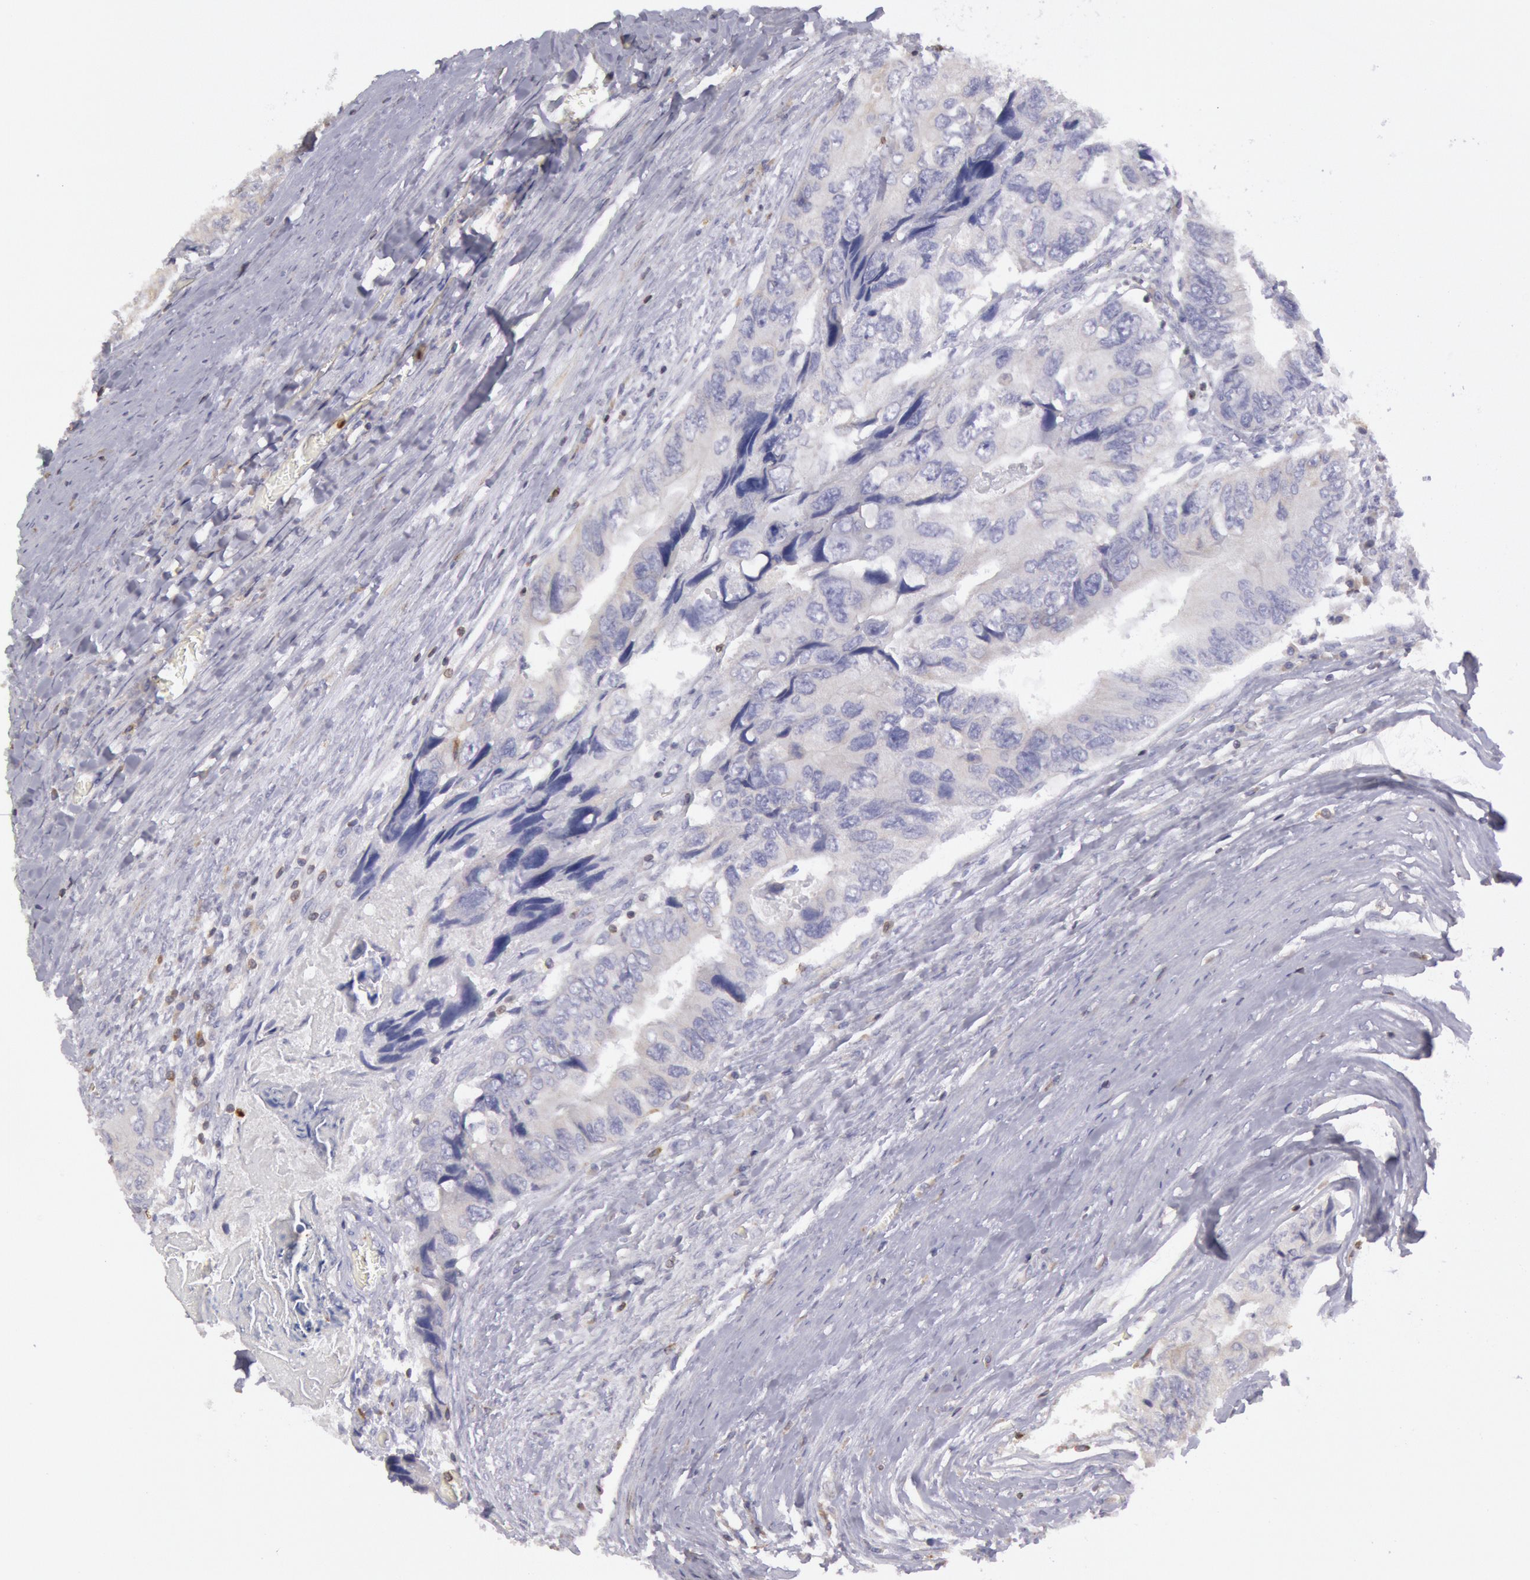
{"staining": {"intensity": "negative", "quantity": "none", "location": "none"}, "tissue": "colorectal cancer", "cell_type": "Tumor cells", "image_type": "cancer", "snomed": [{"axis": "morphology", "description": "Adenocarcinoma, NOS"}, {"axis": "topography", "description": "Rectum"}], "caption": "The histopathology image exhibits no significant expression in tumor cells of colorectal cancer (adenocarcinoma). The staining is performed using DAB (3,3'-diaminobenzidine) brown chromogen with nuclei counter-stained in using hematoxylin.", "gene": "RAB27A", "patient": {"sex": "female", "age": 82}}